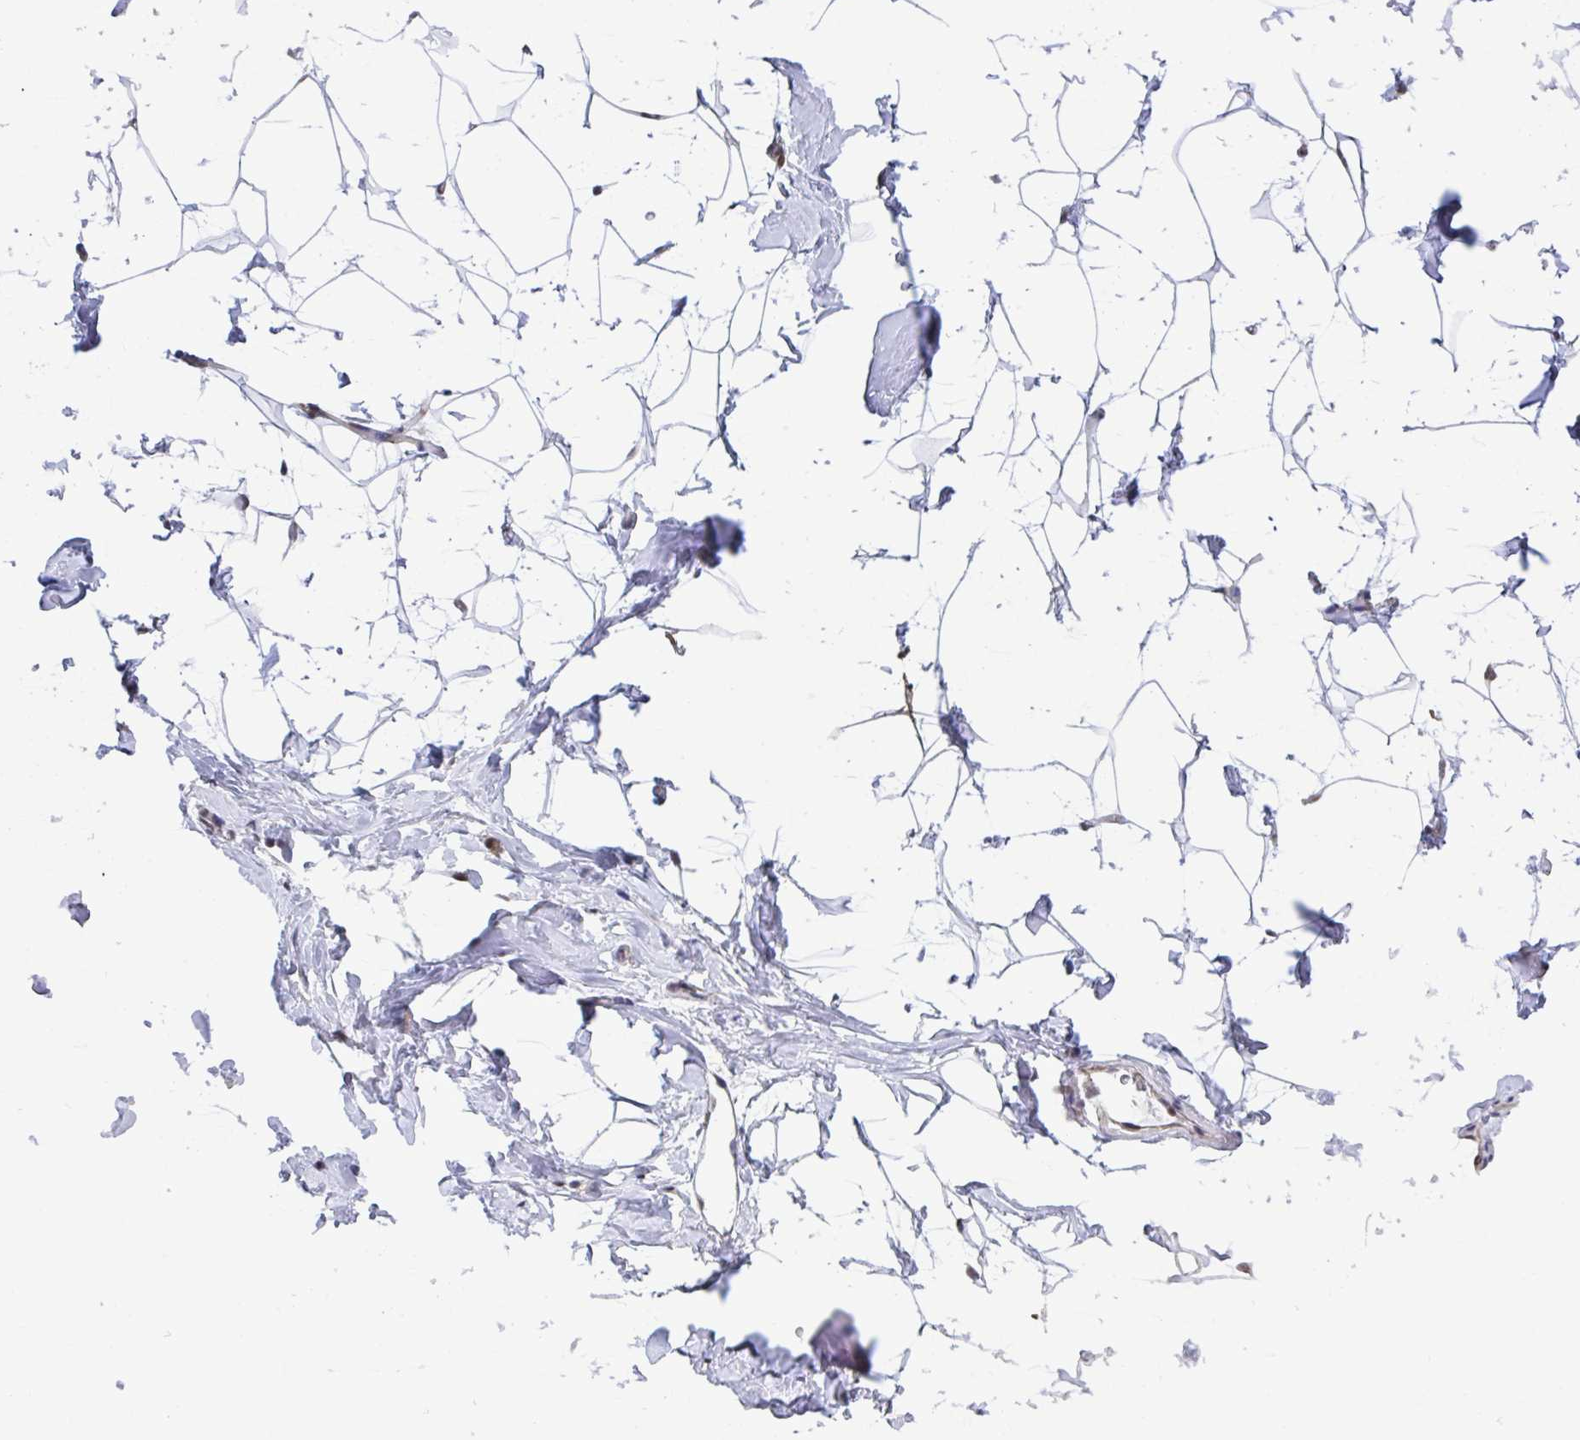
{"staining": {"intensity": "negative", "quantity": "none", "location": "none"}, "tissue": "breast", "cell_type": "Adipocytes", "image_type": "normal", "snomed": [{"axis": "morphology", "description": "Normal tissue, NOS"}, {"axis": "topography", "description": "Breast"}], "caption": "This micrograph is of normal breast stained with IHC to label a protein in brown with the nuclei are counter-stained blue. There is no positivity in adipocytes. The staining was performed using DAB to visualize the protein expression in brown, while the nuclei were stained in blue with hematoxylin (Magnification: 20x).", "gene": "PELI1", "patient": {"sex": "female", "age": 32}}